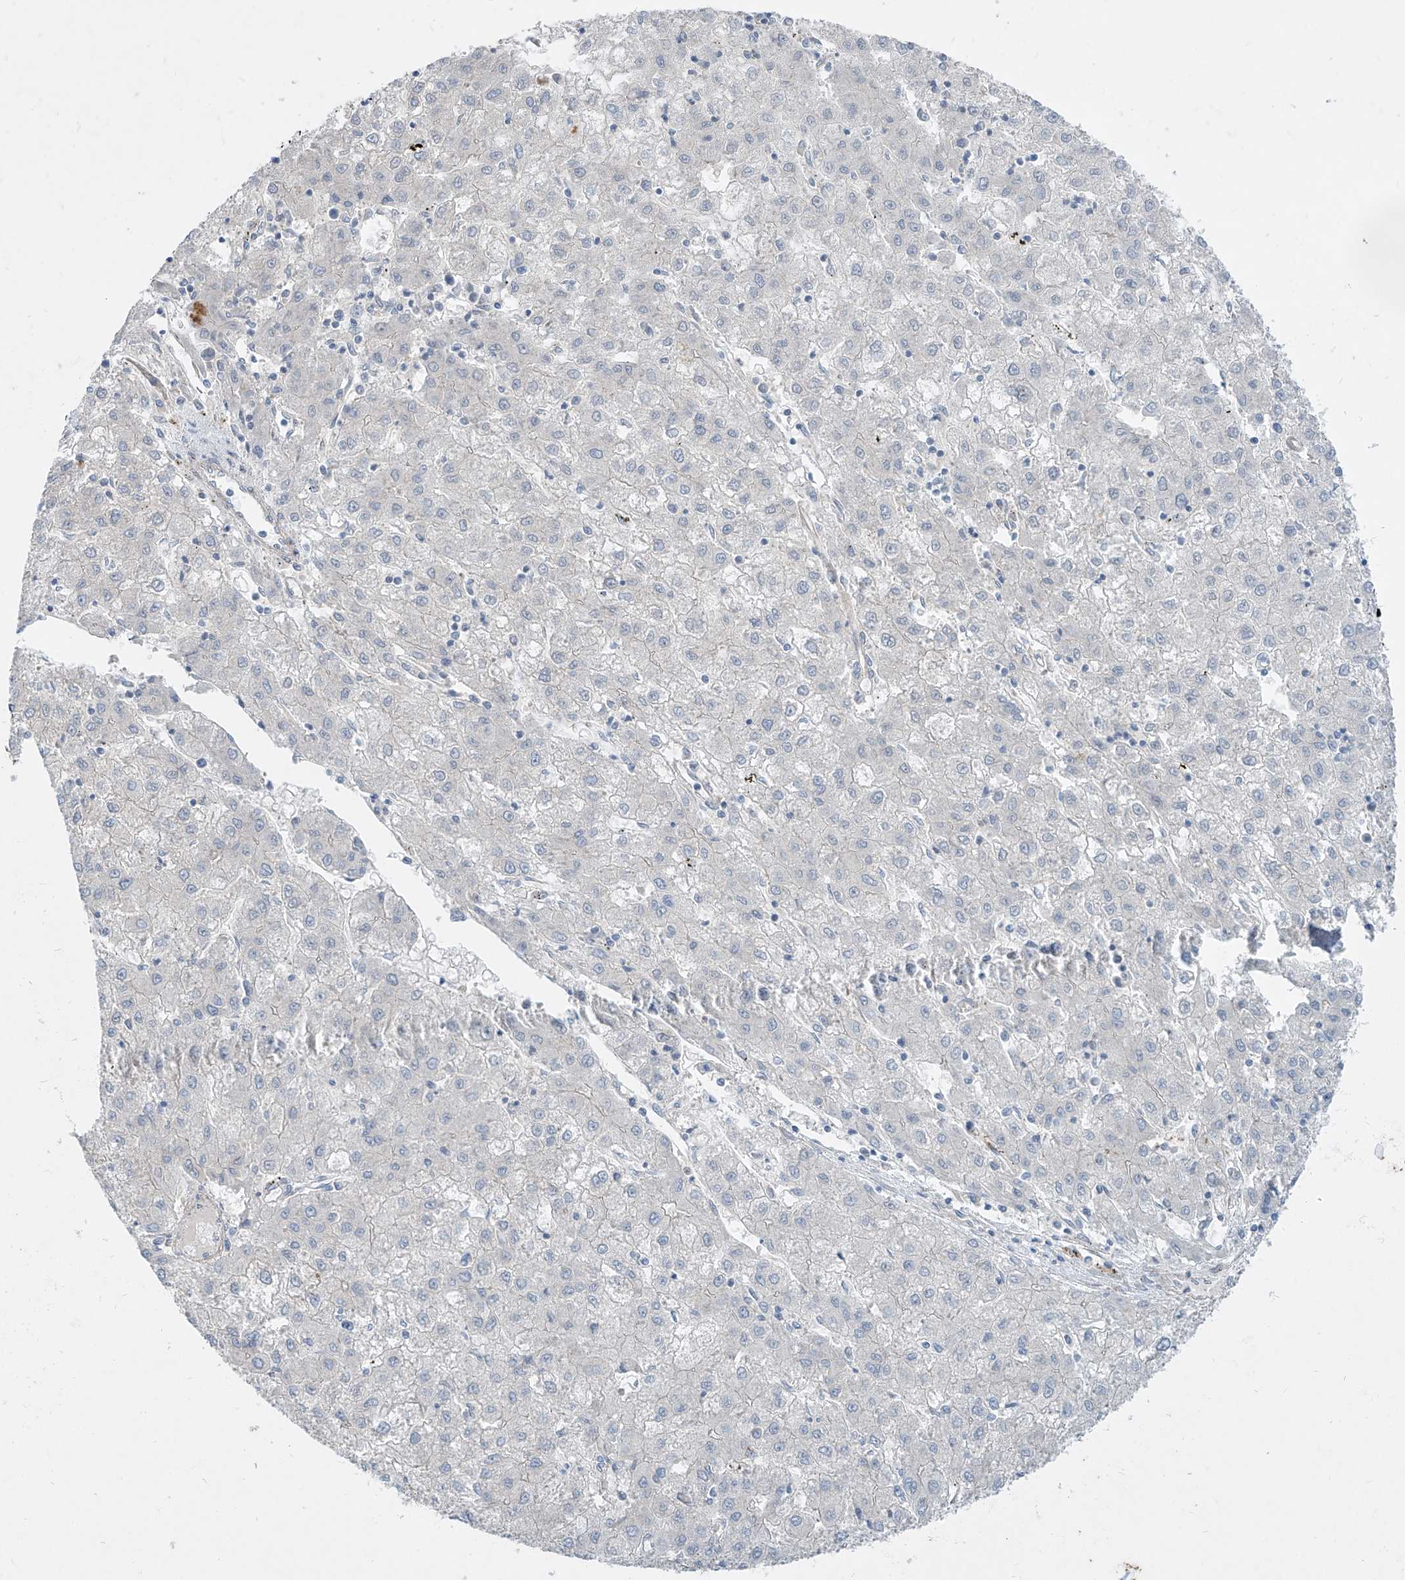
{"staining": {"intensity": "negative", "quantity": "none", "location": "none"}, "tissue": "liver cancer", "cell_type": "Tumor cells", "image_type": "cancer", "snomed": [{"axis": "morphology", "description": "Carcinoma, Hepatocellular, NOS"}, {"axis": "topography", "description": "Liver"}], "caption": "Immunohistochemistry (IHC) micrograph of neoplastic tissue: human liver cancer (hepatocellular carcinoma) stained with DAB (3,3'-diaminobenzidine) shows no significant protein staining in tumor cells.", "gene": "KRTAP25-1", "patient": {"sex": "male", "age": 72}}